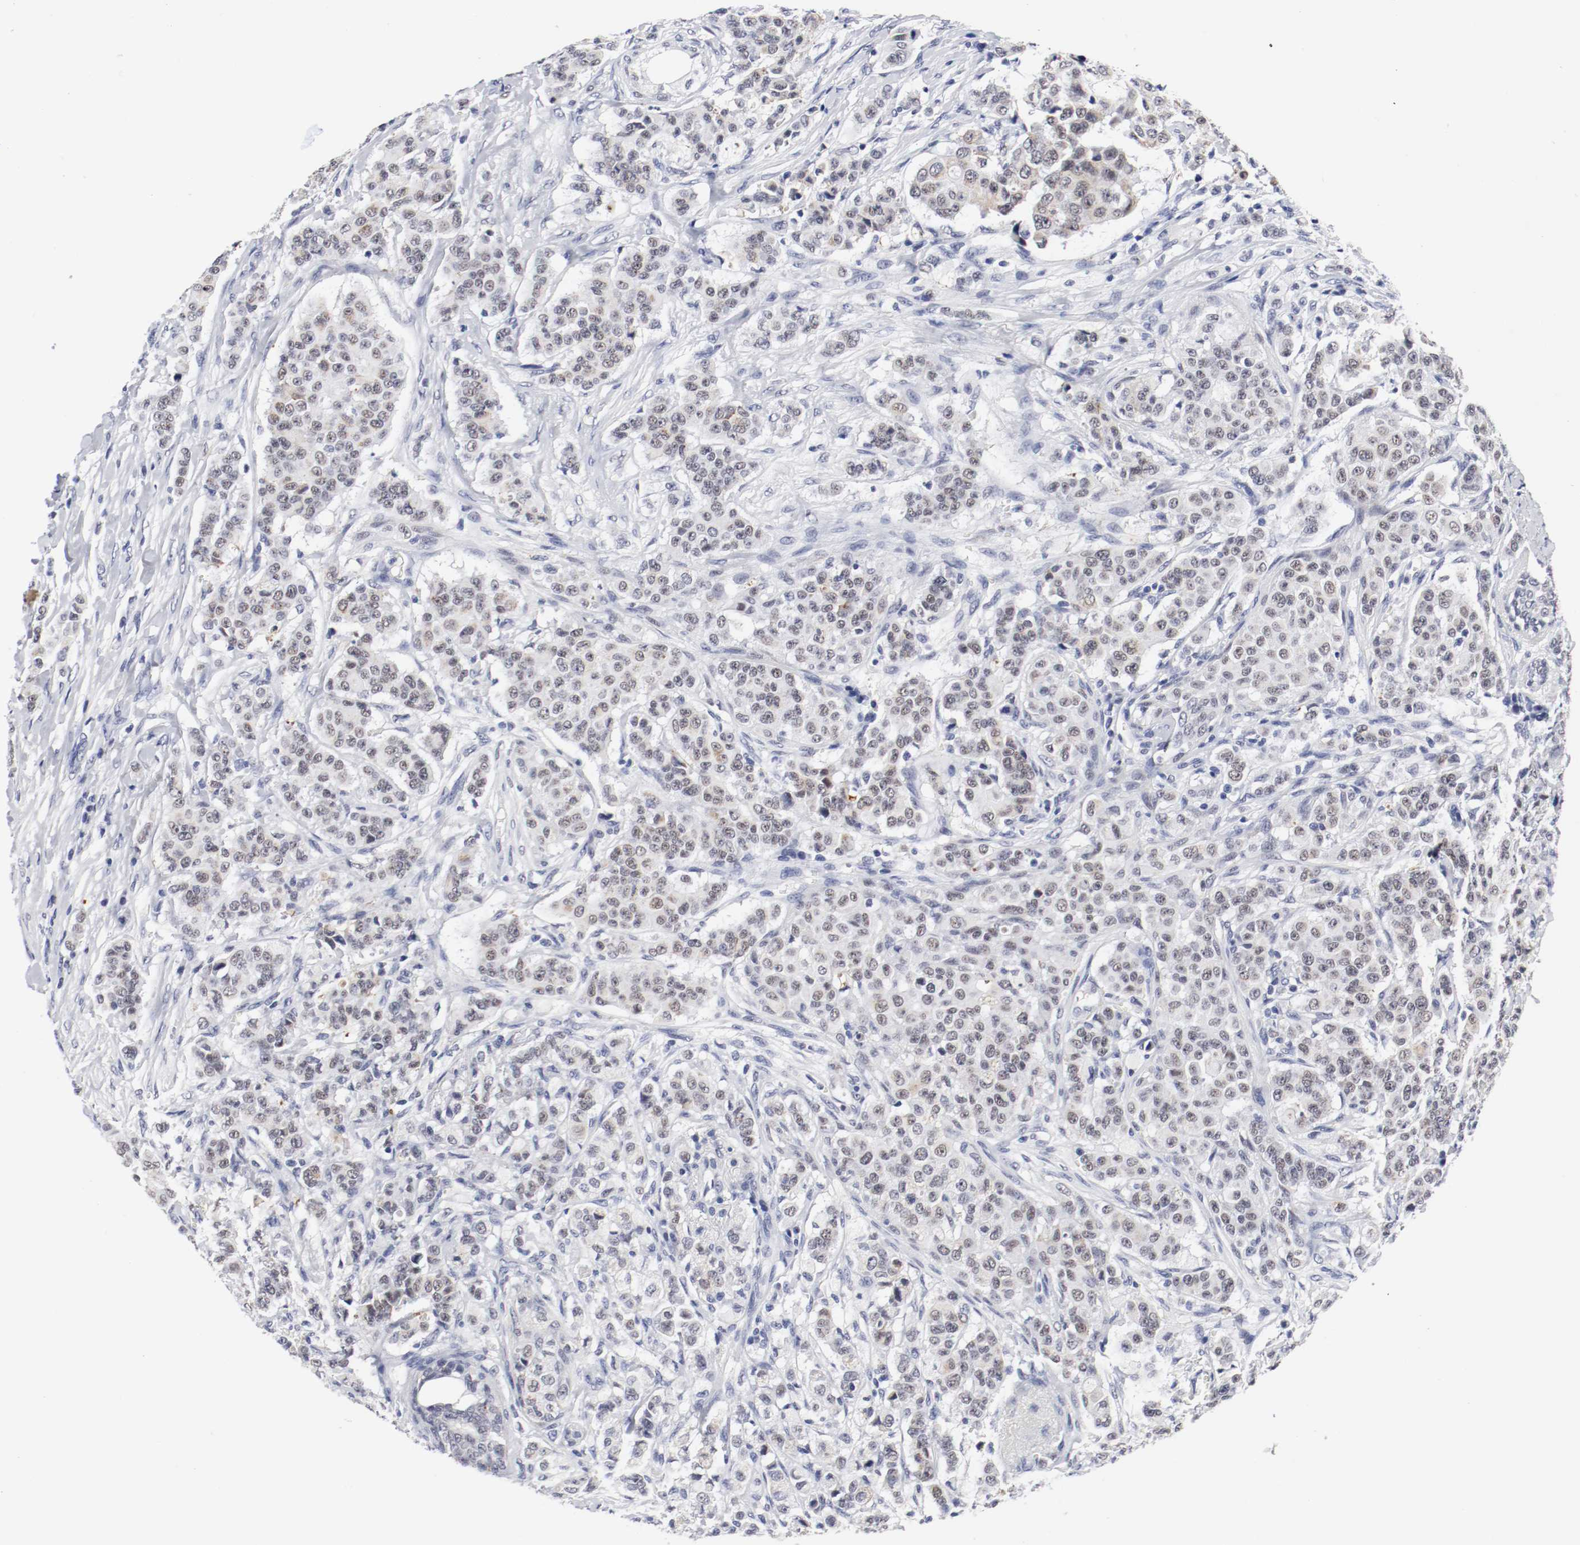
{"staining": {"intensity": "weak", "quantity": "<25%", "location": "nuclear"}, "tissue": "breast cancer", "cell_type": "Tumor cells", "image_type": "cancer", "snomed": [{"axis": "morphology", "description": "Duct carcinoma"}, {"axis": "topography", "description": "Breast"}], "caption": "Image shows no protein expression in tumor cells of breast intraductal carcinoma tissue.", "gene": "GRHL2", "patient": {"sex": "female", "age": 40}}